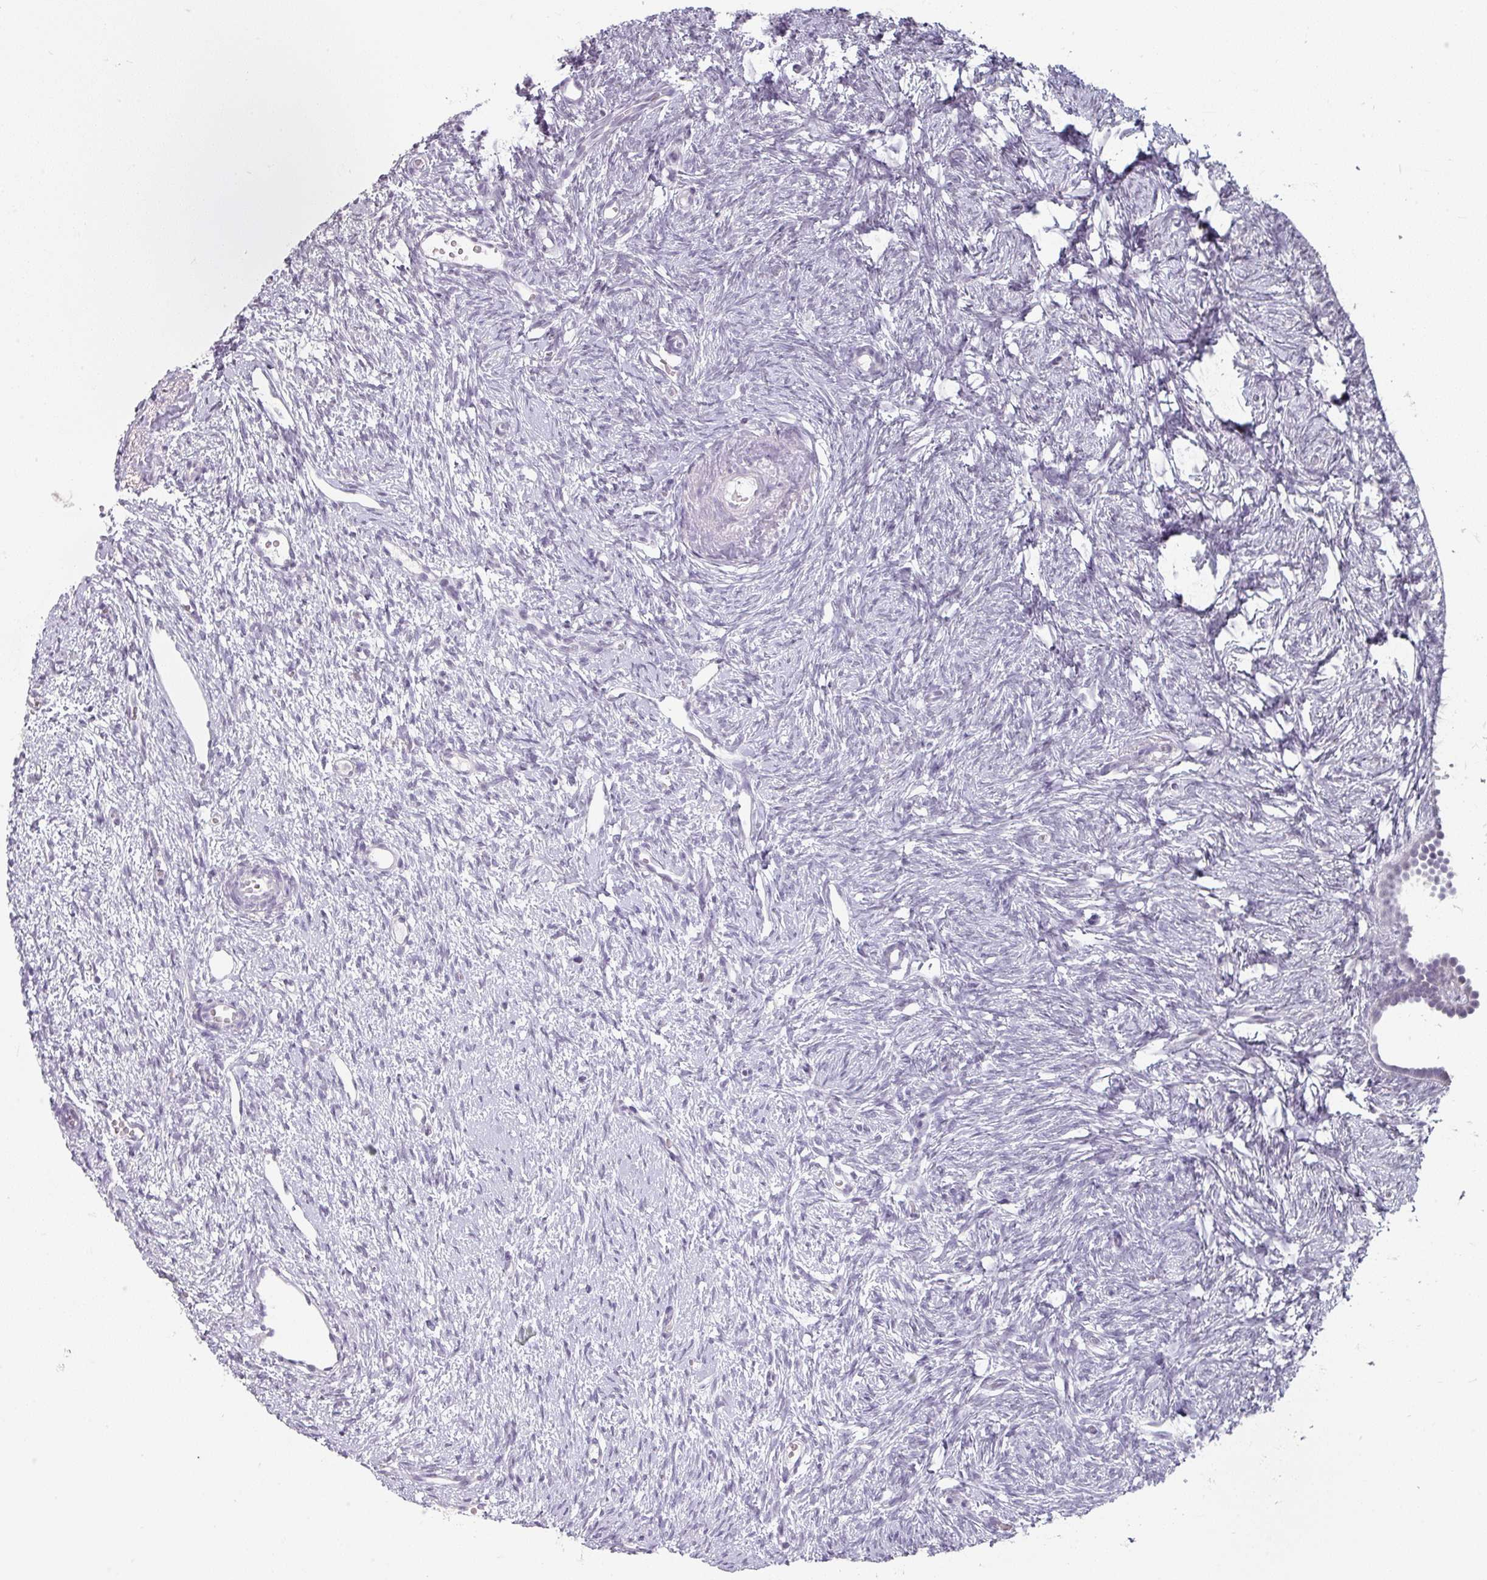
{"staining": {"intensity": "negative", "quantity": "none", "location": "none"}, "tissue": "ovary", "cell_type": "Follicle cells", "image_type": "normal", "snomed": [{"axis": "morphology", "description": "Normal tissue, NOS"}, {"axis": "topography", "description": "Ovary"}], "caption": "Immunohistochemistry (IHC) photomicrograph of normal ovary: human ovary stained with DAB demonstrates no significant protein staining in follicle cells.", "gene": "SPRR1A", "patient": {"sex": "female", "age": 51}}